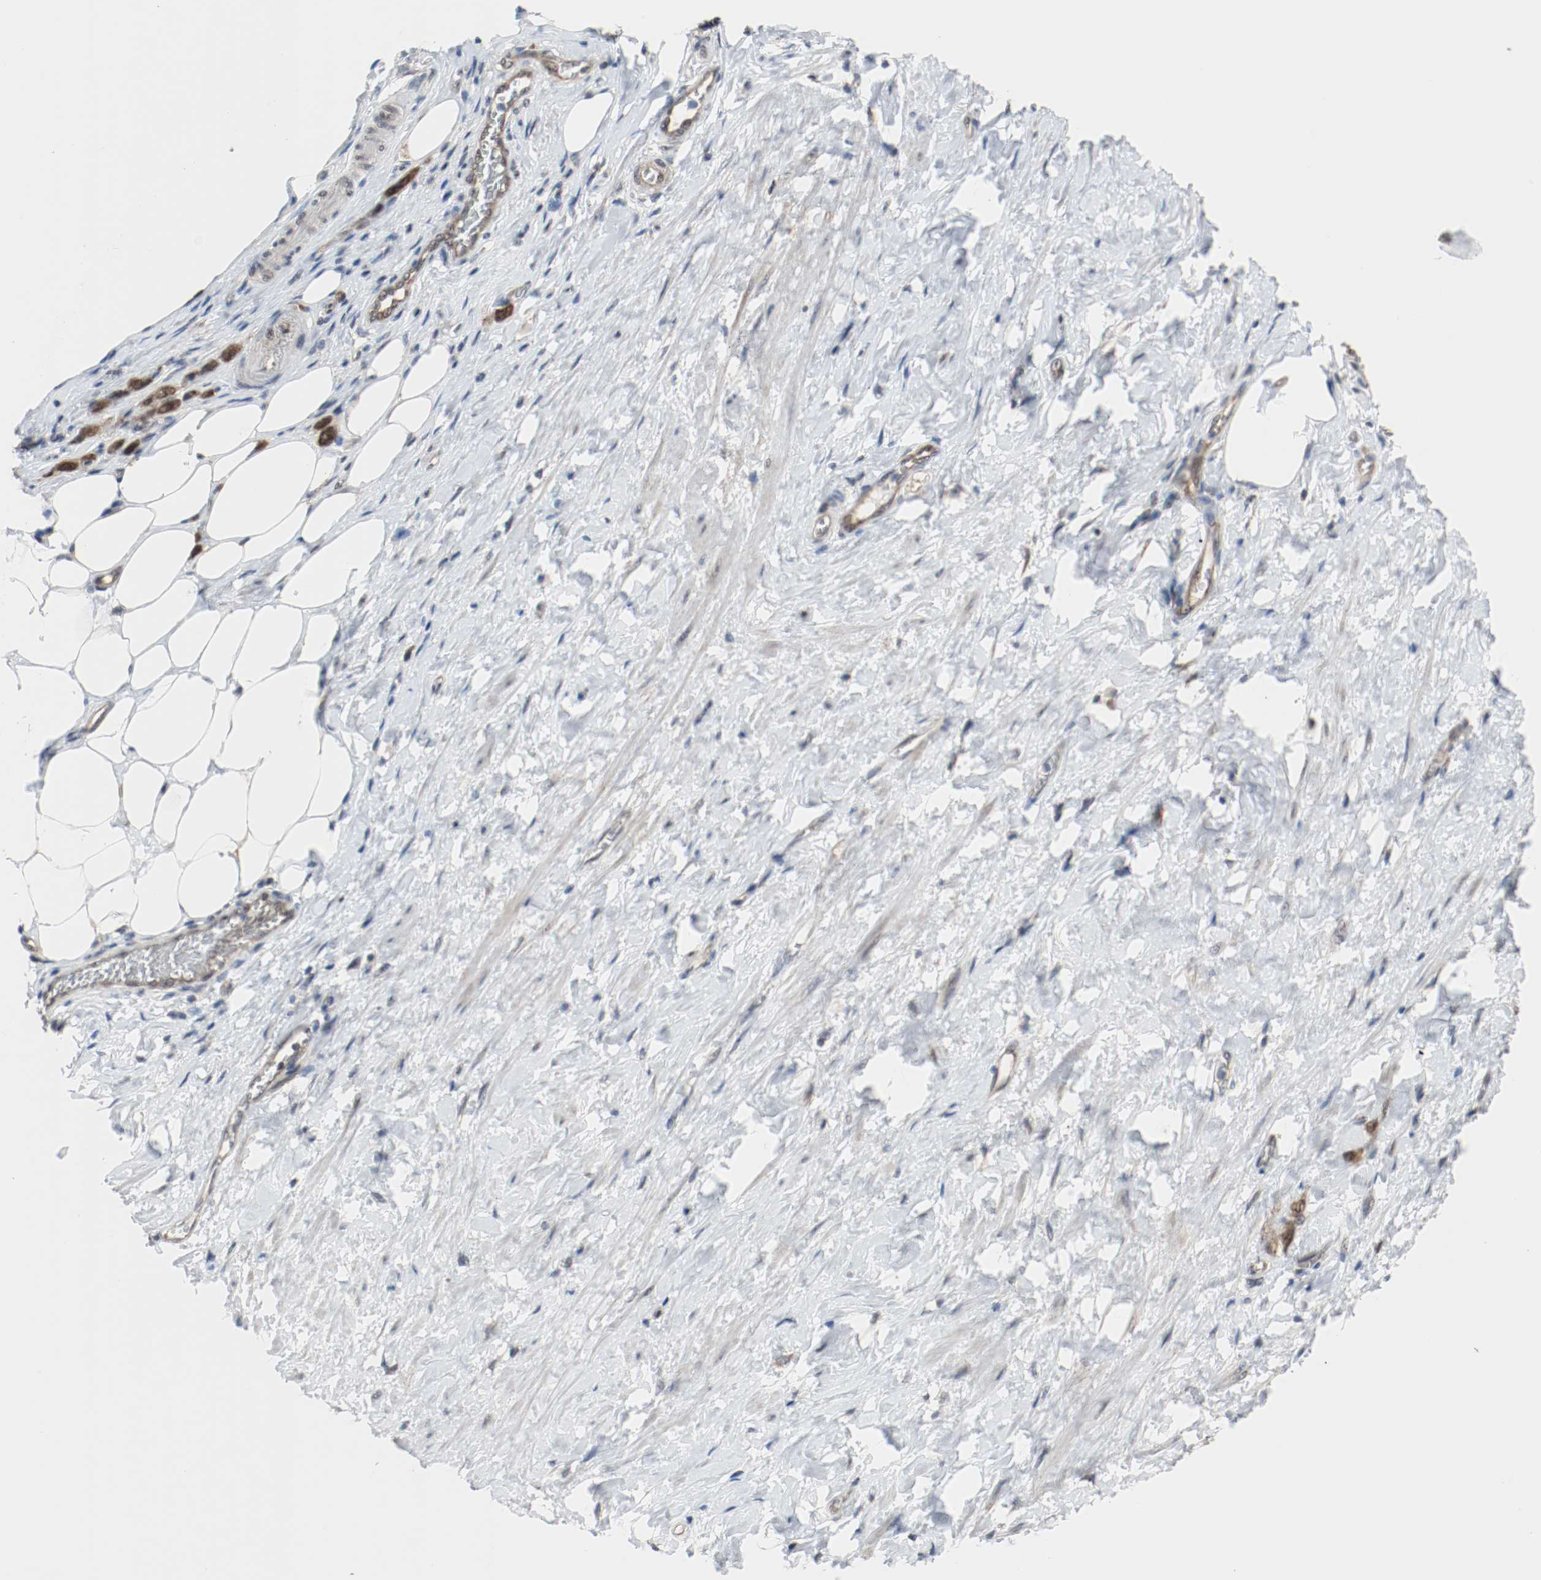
{"staining": {"intensity": "moderate", "quantity": ">75%", "location": "cytoplasmic/membranous,nuclear"}, "tissue": "stomach cancer", "cell_type": "Tumor cells", "image_type": "cancer", "snomed": [{"axis": "morphology", "description": "Adenocarcinoma, NOS"}, {"axis": "topography", "description": "Stomach"}], "caption": "Protein staining reveals moderate cytoplasmic/membranous and nuclear positivity in approximately >75% of tumor cells in stomach cancer (adenocarcinoma). The staining was performed using DAB, with brown indicating positive protein expression. Nuclei are stained blue with hematoxylin.", "gene": "PPME1", "patient": {"sex": "male", "age": 82}}